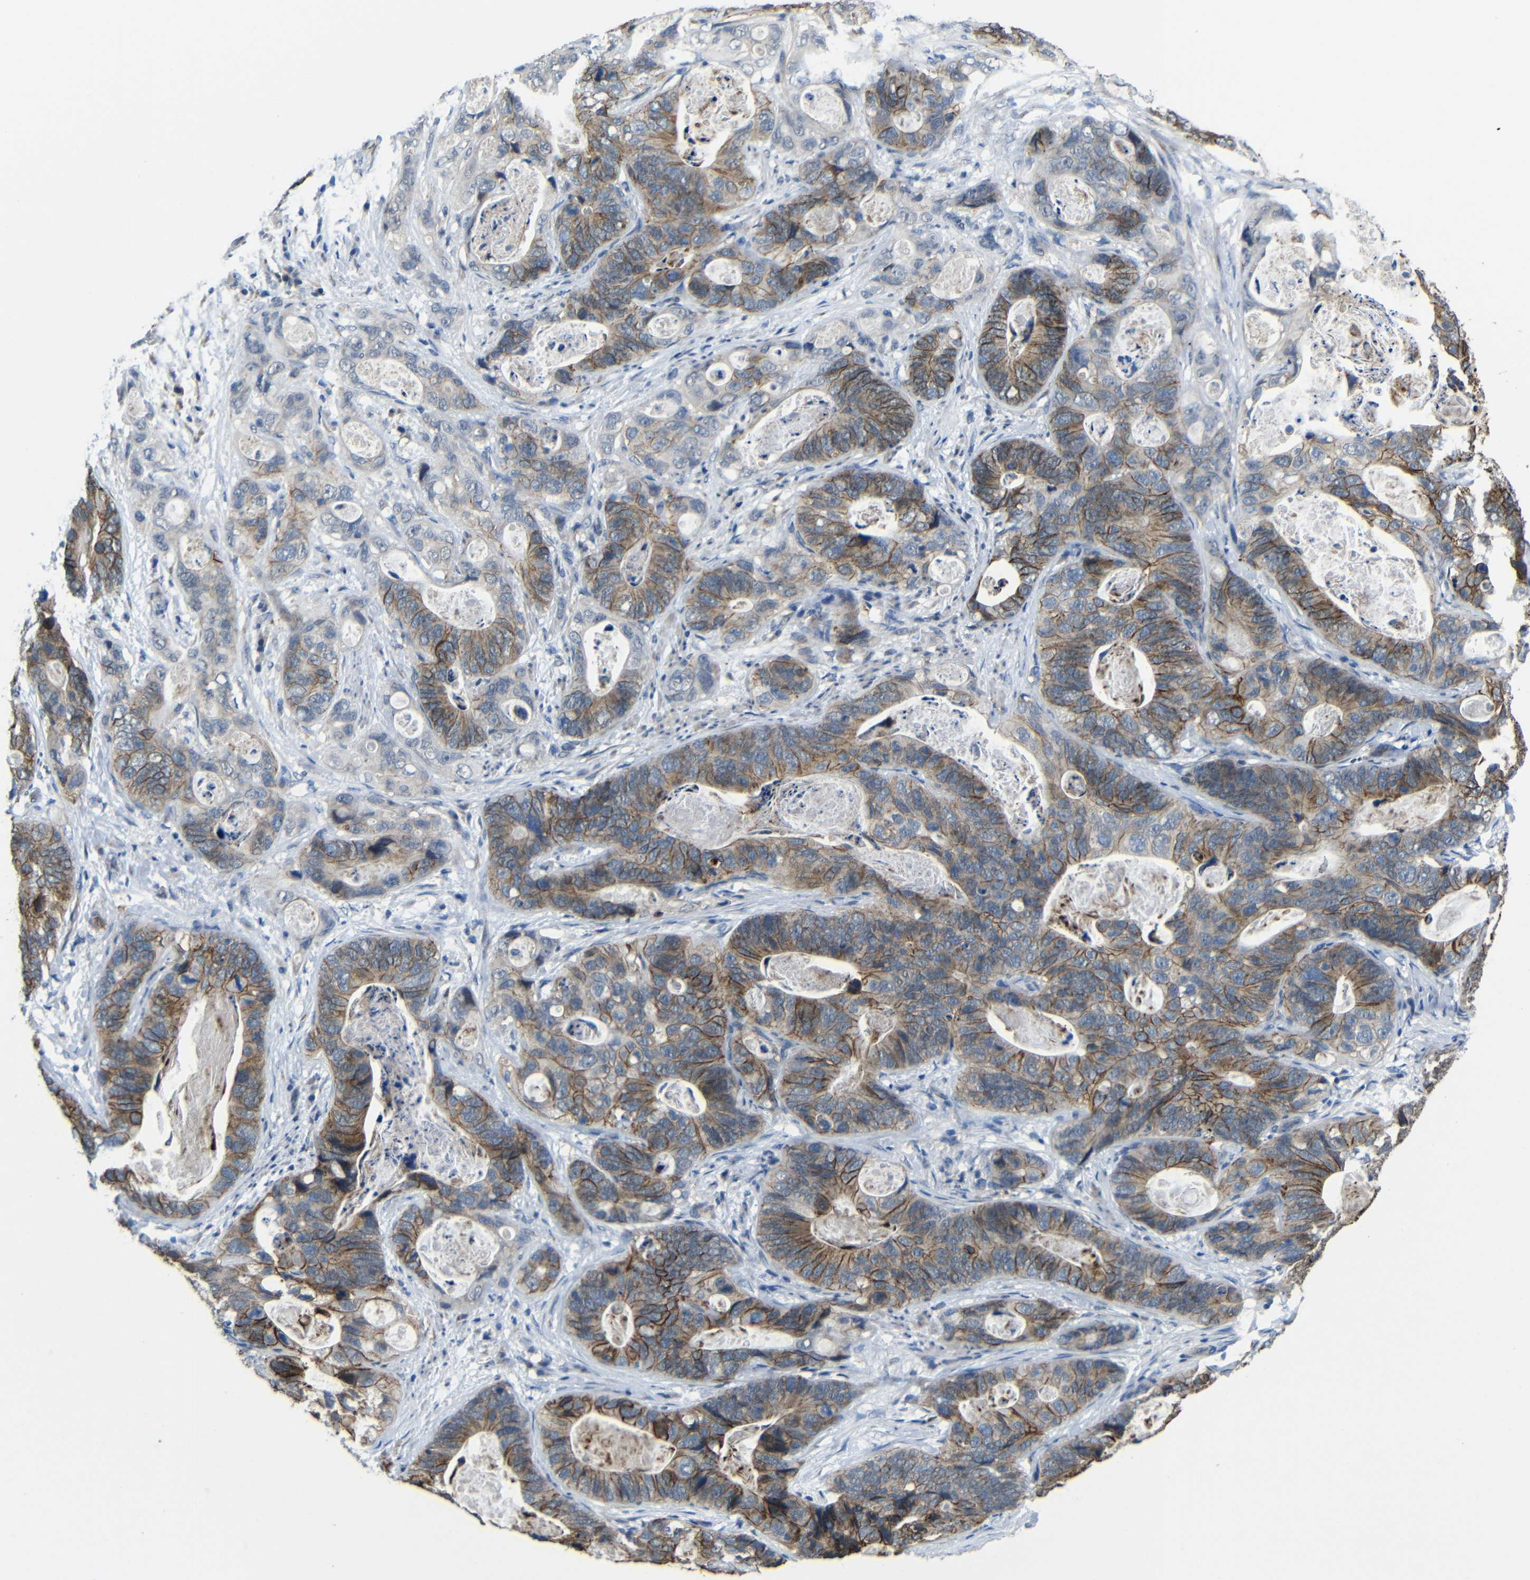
{"staining": {"intensity": "moderate", "quantity": ">75%", "location": "cytoplasmic/membranous"}, "tissue": "stomach cancer", "cell_type": "Tumor cells", "image_type": "cancer", "snomed": [{"axis": "morphology", "description": "Adenocarcinoma, NOS"}, {"axis": "topography", "description": "Stomach"}], "caption": "Human adenocarcinoma (stomach) stained for a protein (brown) reveals moderate cytoplasmic/membranous positive staining in about >75% of tumor cells.", "gene": "ZNF90", "patient": {"sex": "female", "age": 89}}